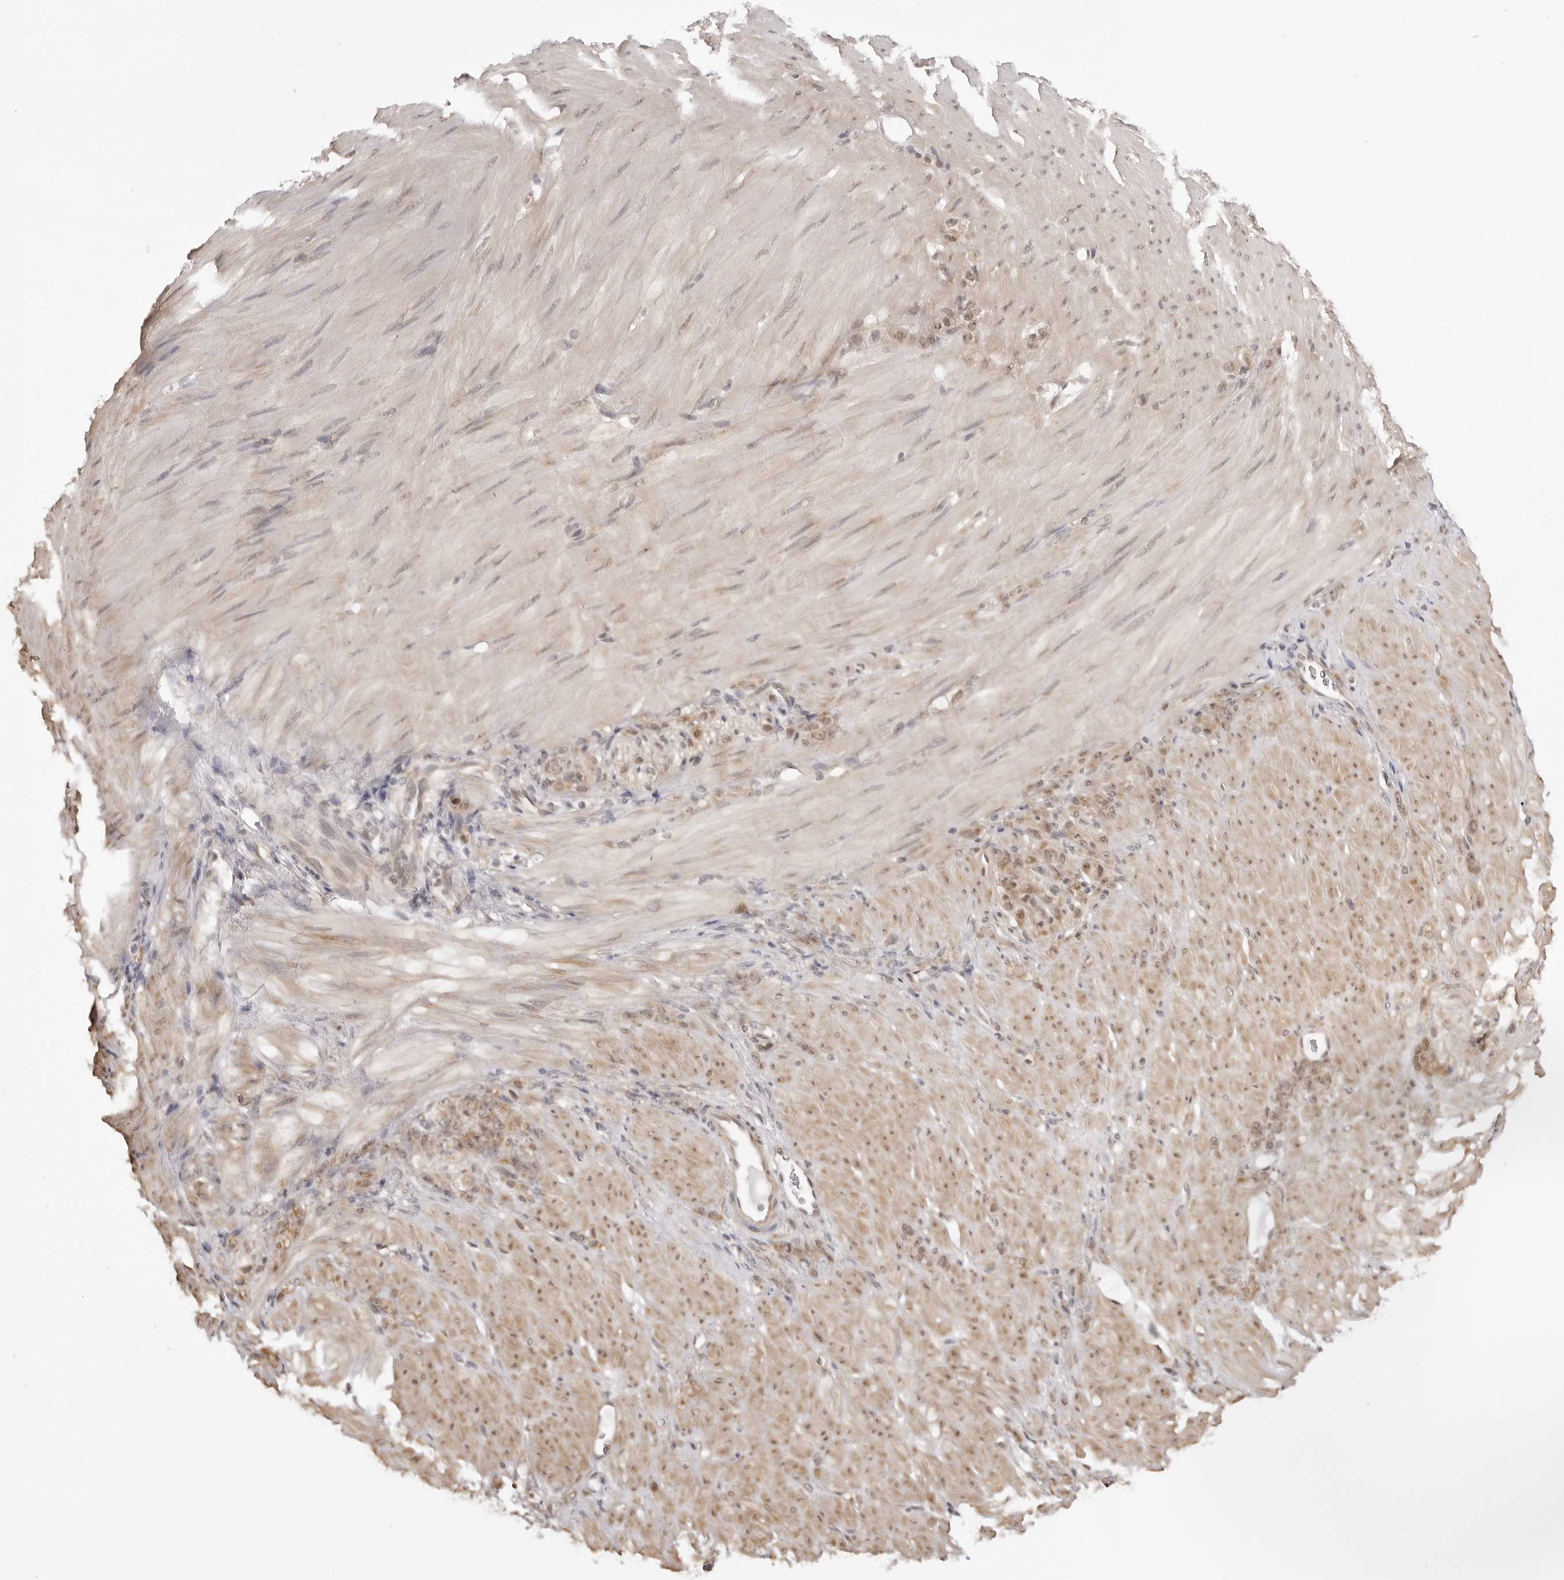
{"staining": {"intensity": "weak", "quantity": "<25%", "location": "cytoplasmic/membranous"}, "tissue": "stomach cancer", "cell_type": "Tumor cells", "image_type": "cancer", "snomed": [{"axis": "morphology", "description": "Normal tissue, NOS"}, {"axis": "morphology", "description": "Adenocarcinoma, NOS"}, {"axis": "topography", "description": "Stomach"}], "caption": "High power microscopy micrograph of an IHC photomicrograph of stomach cancer (adenocarcinoma), revealing no significant positivity in tumor cells.", "gene": "ZC3H11A", "patient": {"sex": "male", "age": 82}}